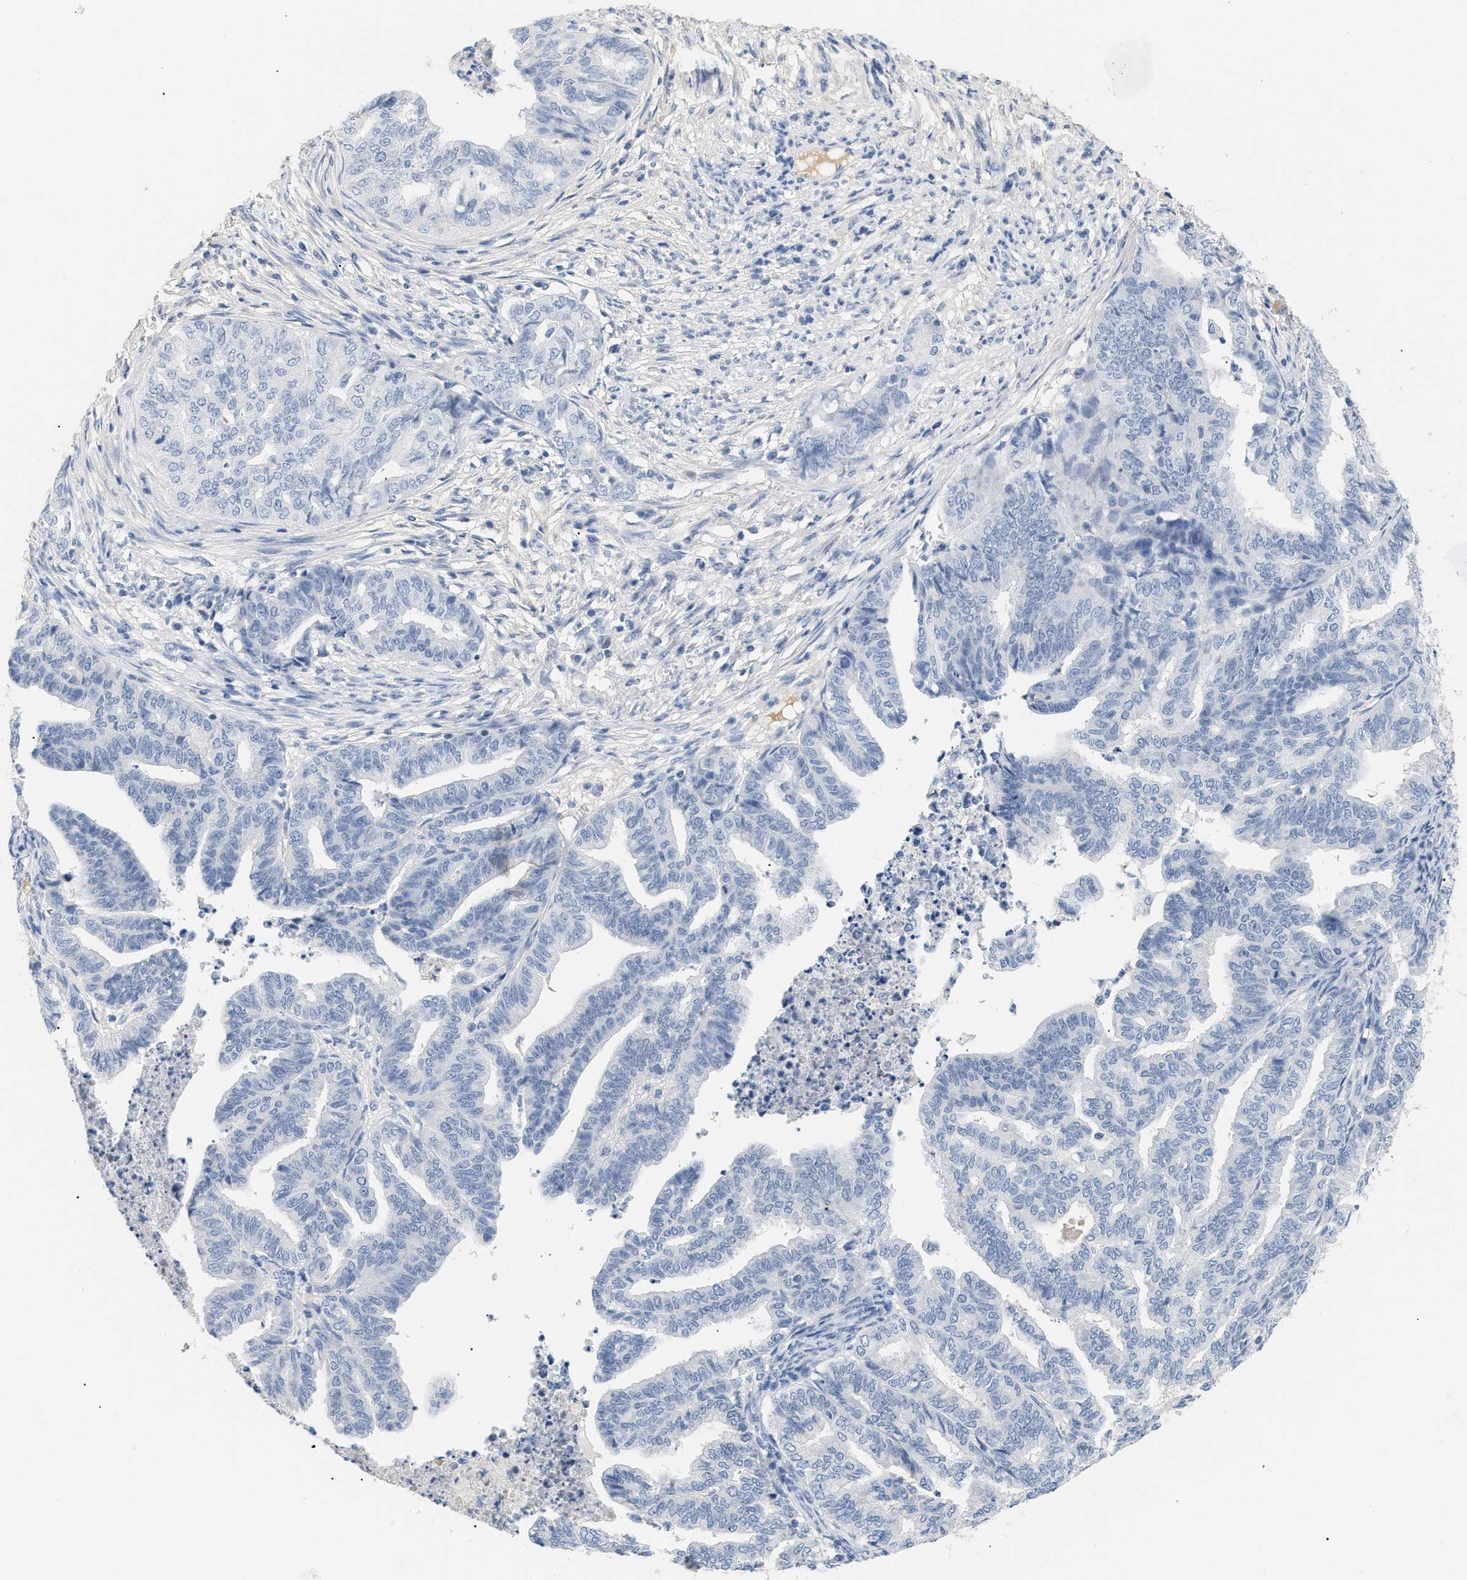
{"staining": {"intensity": "negative", "quantity": "none", "location": "none"}, "tissue": "endometrial cancer", "cell_type": "Tumor cells", "image_type": "cancer", "snomed": [{"axis": "morphology", "description": "Adenocarcinoma, NOS"}, {"axis": "topography", "description": "Endometrium"}], "caption": "Tumor cells show no significant staining in endometrial cancer (adenocarcinoma).", "gene": "CFH", "patient": {"sex": "female", "age": 79}}